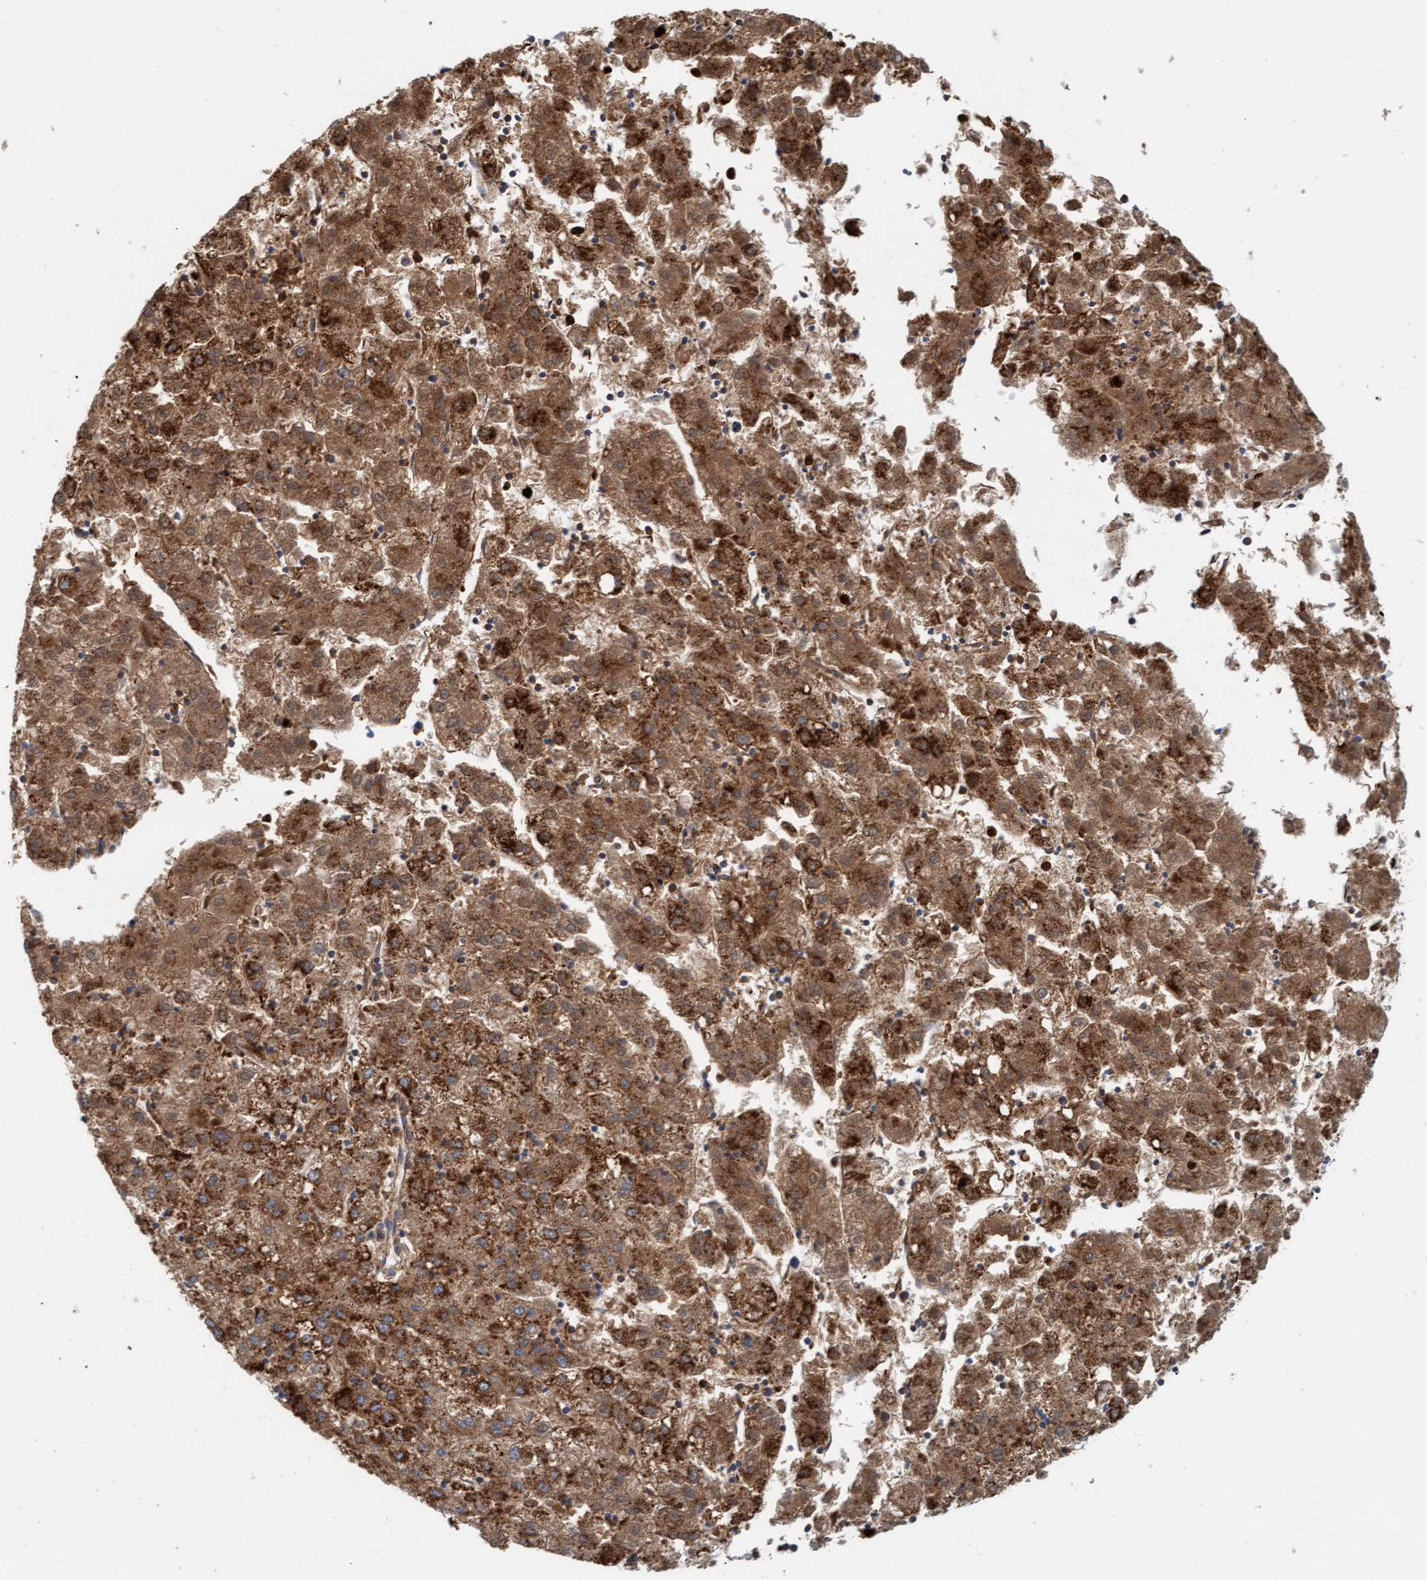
{"staining": {"intensity": "strong", "quantity": ">75%", "location": "cytoplasmic/membranous"}, "tissue": "liver cancer", "cell_type": "Tumor cells", "image_type": "cancer", "snomed": [{"axis": "morphology", "description": "Carcinoma, Hepatocellular, NOS"}, {"axis": "topography", "description": "Liver"}], "caption": "IHC (DAB (3,3'-diaminobenzidine)) staining of liver cancer (hepatocellular carcinoma) reveals strong cytoplasmic/membranous protein positivity in about >75% of tumor cells.", "gene": "B9D1", "patient": {"sex": "male", "age": 72}}